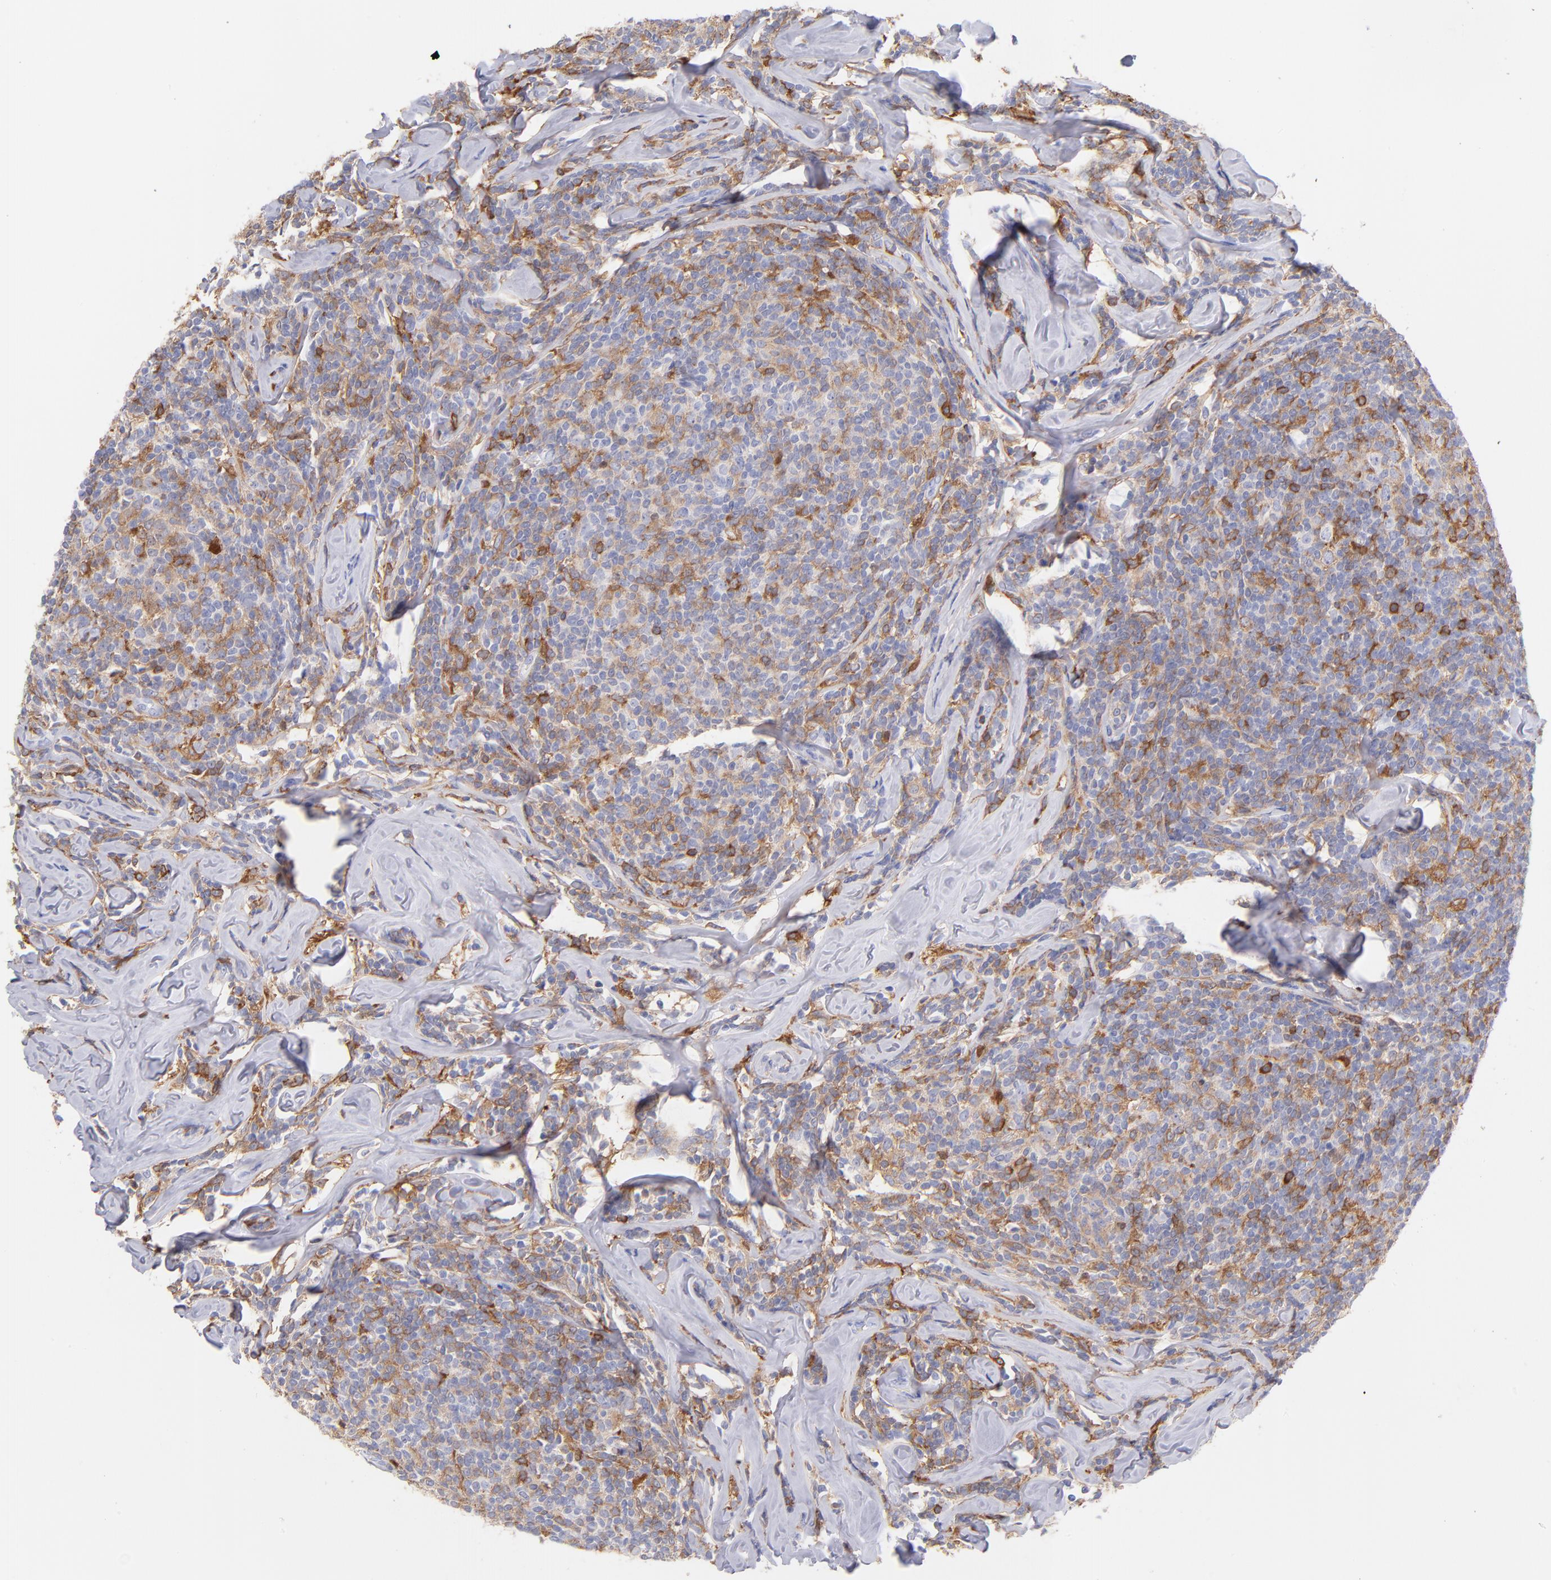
{"staining": {"intensity": "strong", "quantity": "<25%", "location": "cytoplasmic/membranous"}, "tissue": "lymphoma", "cell_type": "Tumor cells", "image_type": "cancer", "snomed": [{"axis": "morphology", "description": "Malignant lymphoma, non-Hodgkin's type, Low grade"}, {"axis": "topography", "description": "Lymph node"}], "caption": "Lymphoma stained for a protein (brown) demonstrates strong cytoplasmic/membranous positive expression in approximately <25% of tumor cells.", "gene": "PRKCA", "patient": {"sex": "female", "age": 56}}